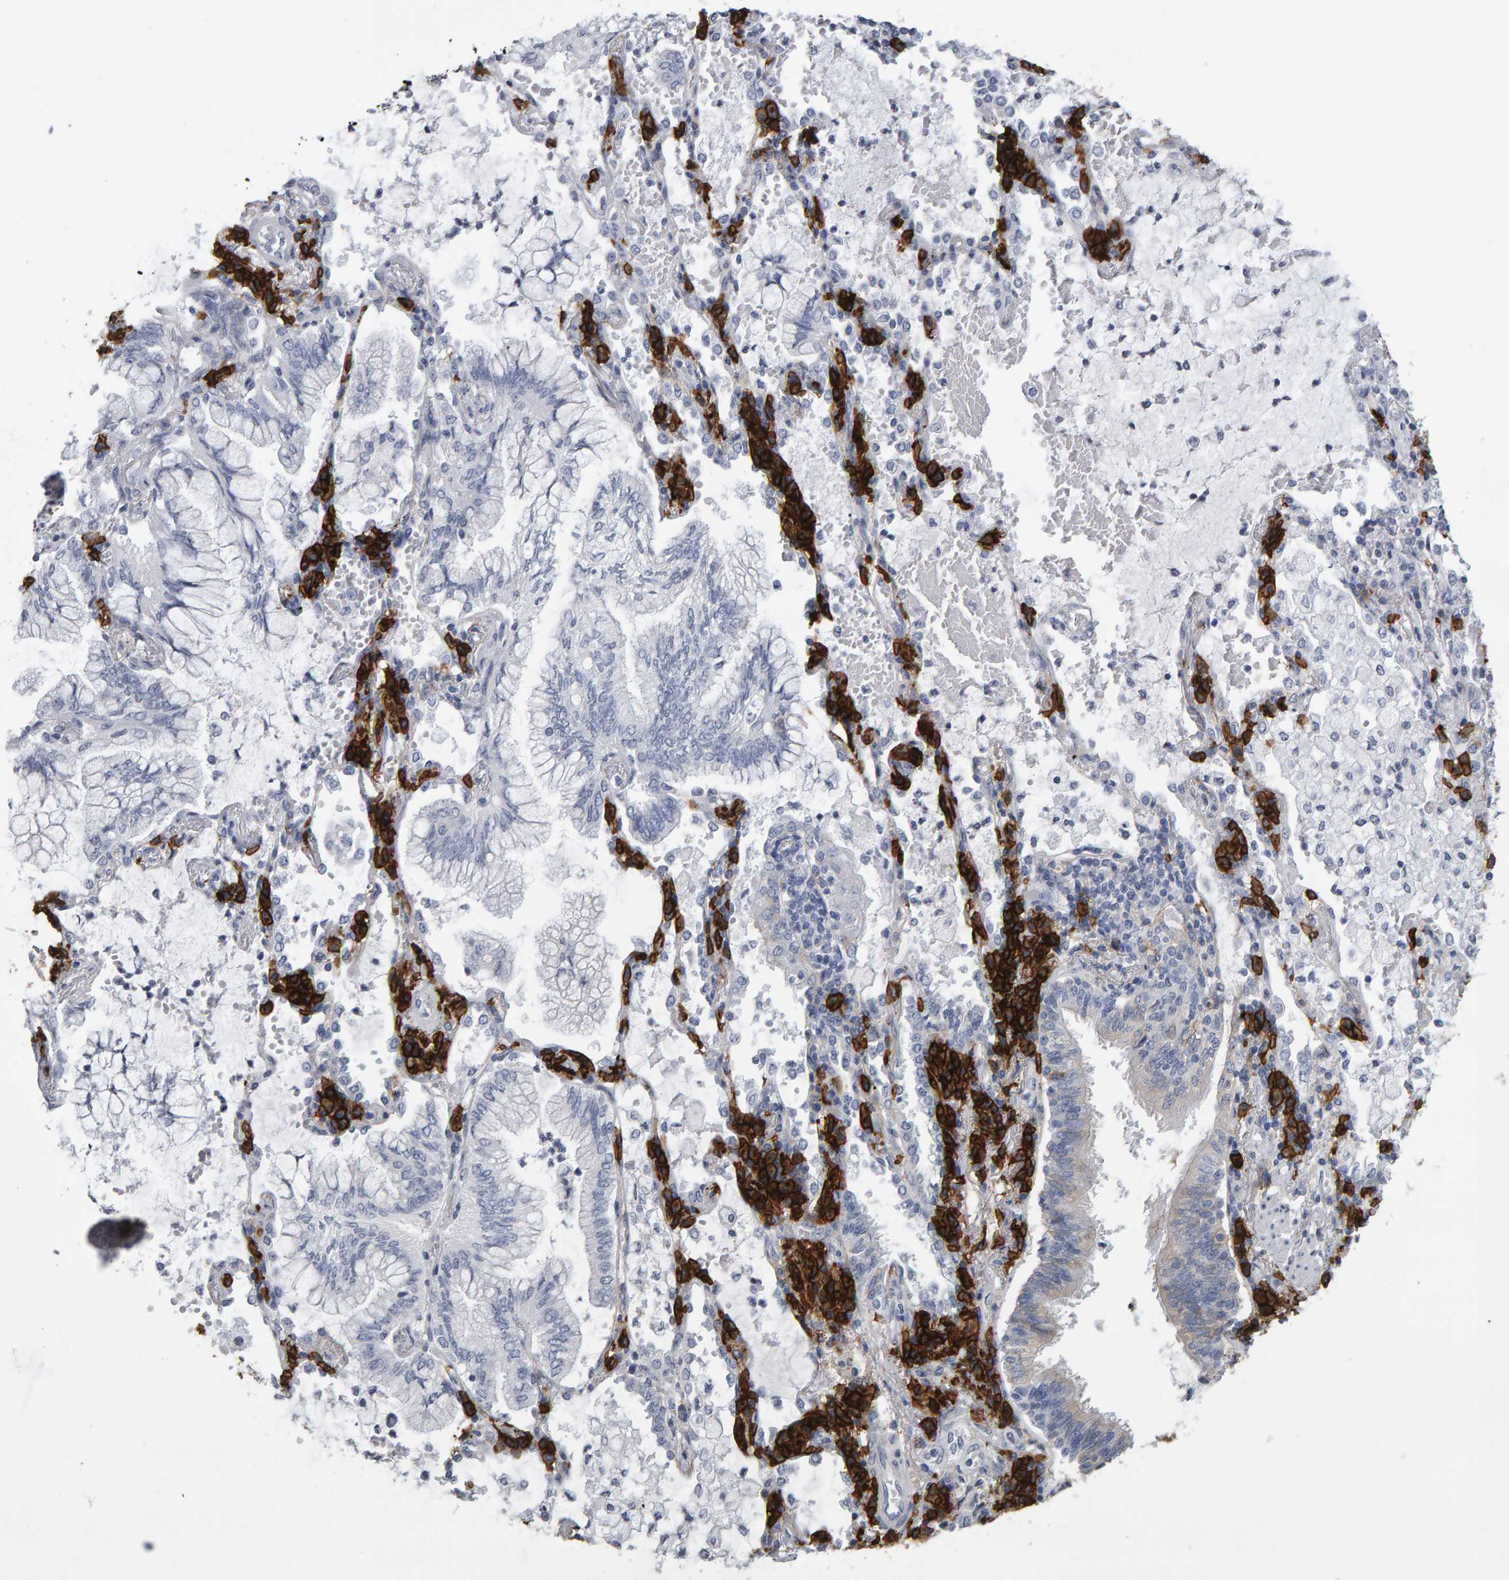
{"staining": {"intensity": "negative", "quantity": "none", "location": "none"}, "tissue": "lung cancer", "cell_type": "Tumor cells", "image_type": "cancer", "snomed": [{"axis": "morphology", "description": "Adenocarcinoma, NOS"}, {"axis": "topography", "description": "Lung"}], "caption": "A micrograph of human adenocarcinoma (lung) is negative for staining in tumor cells.", "gene": "CD38", "patient": {"sex": "female", "age": 70}}